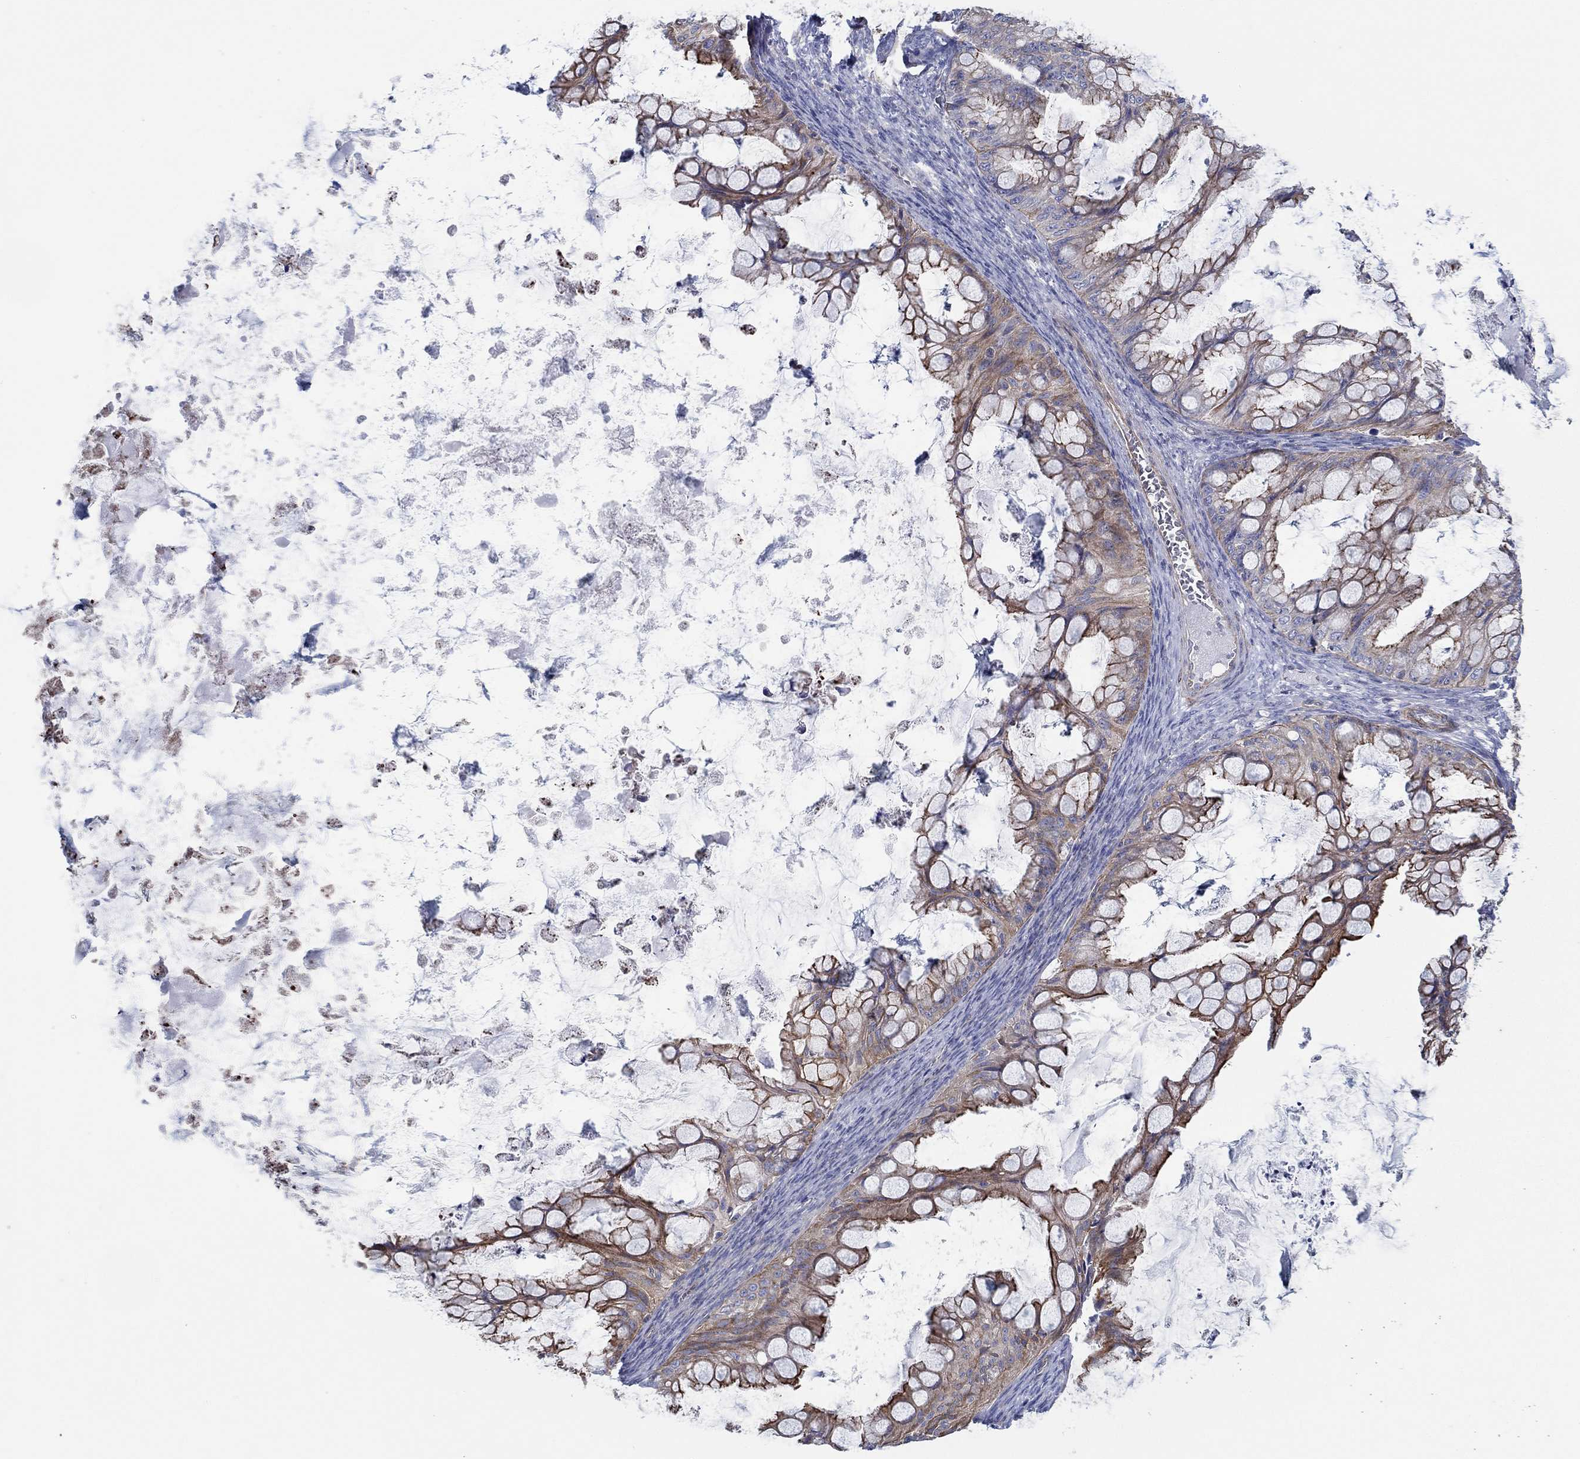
{"staining": {"intensity": "moderate", "quantity": ">75%", "location": "cytoplasmic/membranous"}, "tissue": "ovarian cancer", "cell_type": "Tumor cells", "image_type": "cancer", "snomed": [{"axis": "morphology", "description": "Cystadenocarcinoma, mucinous, NOS"}, {"axis": "topography", "description": "Ovary"}], "caption": "Moderate cytoplasmic/membranous staining for a protein is seen in approximately >75% of tumor cells of ovarian mucinous cystadenocarcinoma using IHC.", "gene": "FMN1", "patient": {"sex": "female", "age": 35}}